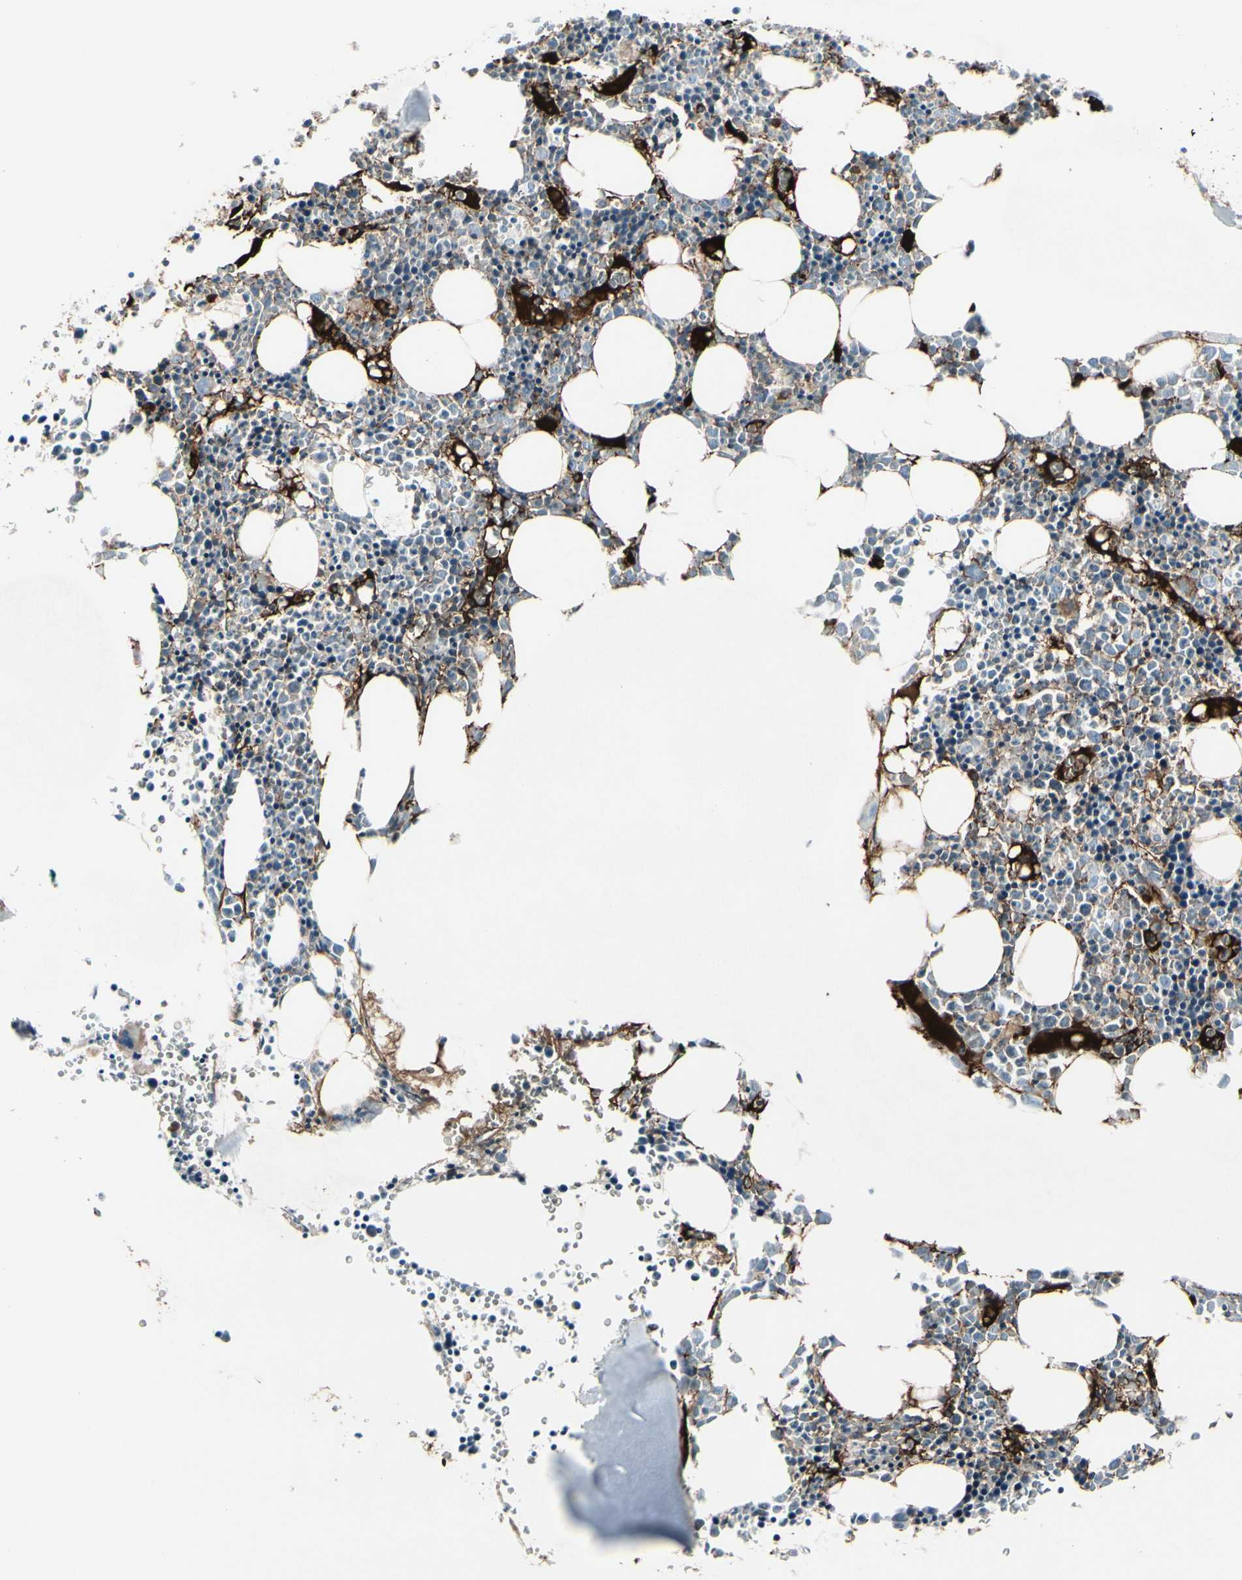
{"staining": {"intensity": "strong", "quantity": "25%-75%", "location": "cytoplasmic/membranous"}, "tissue": "bone marrow", "cell_type": "Hematopoietic cells", "image_type": "normal", "snomed": [{"axis": "morphology", "description": "Normal tissue, NOS"}, {"axis": "morphology", "description": "Inflammation, NOS"}, {"axis": "topography", "description": "Bone marrow"}], "caption": "Unremarkable bone marrow exhibits strong cytoplasmic/membranous expression in about 25%-75% of hematopoietic cells, visualized by immunohistochemistry.", "gene": "IGHG1", "patient": {"sex": "female", "age": 17}}